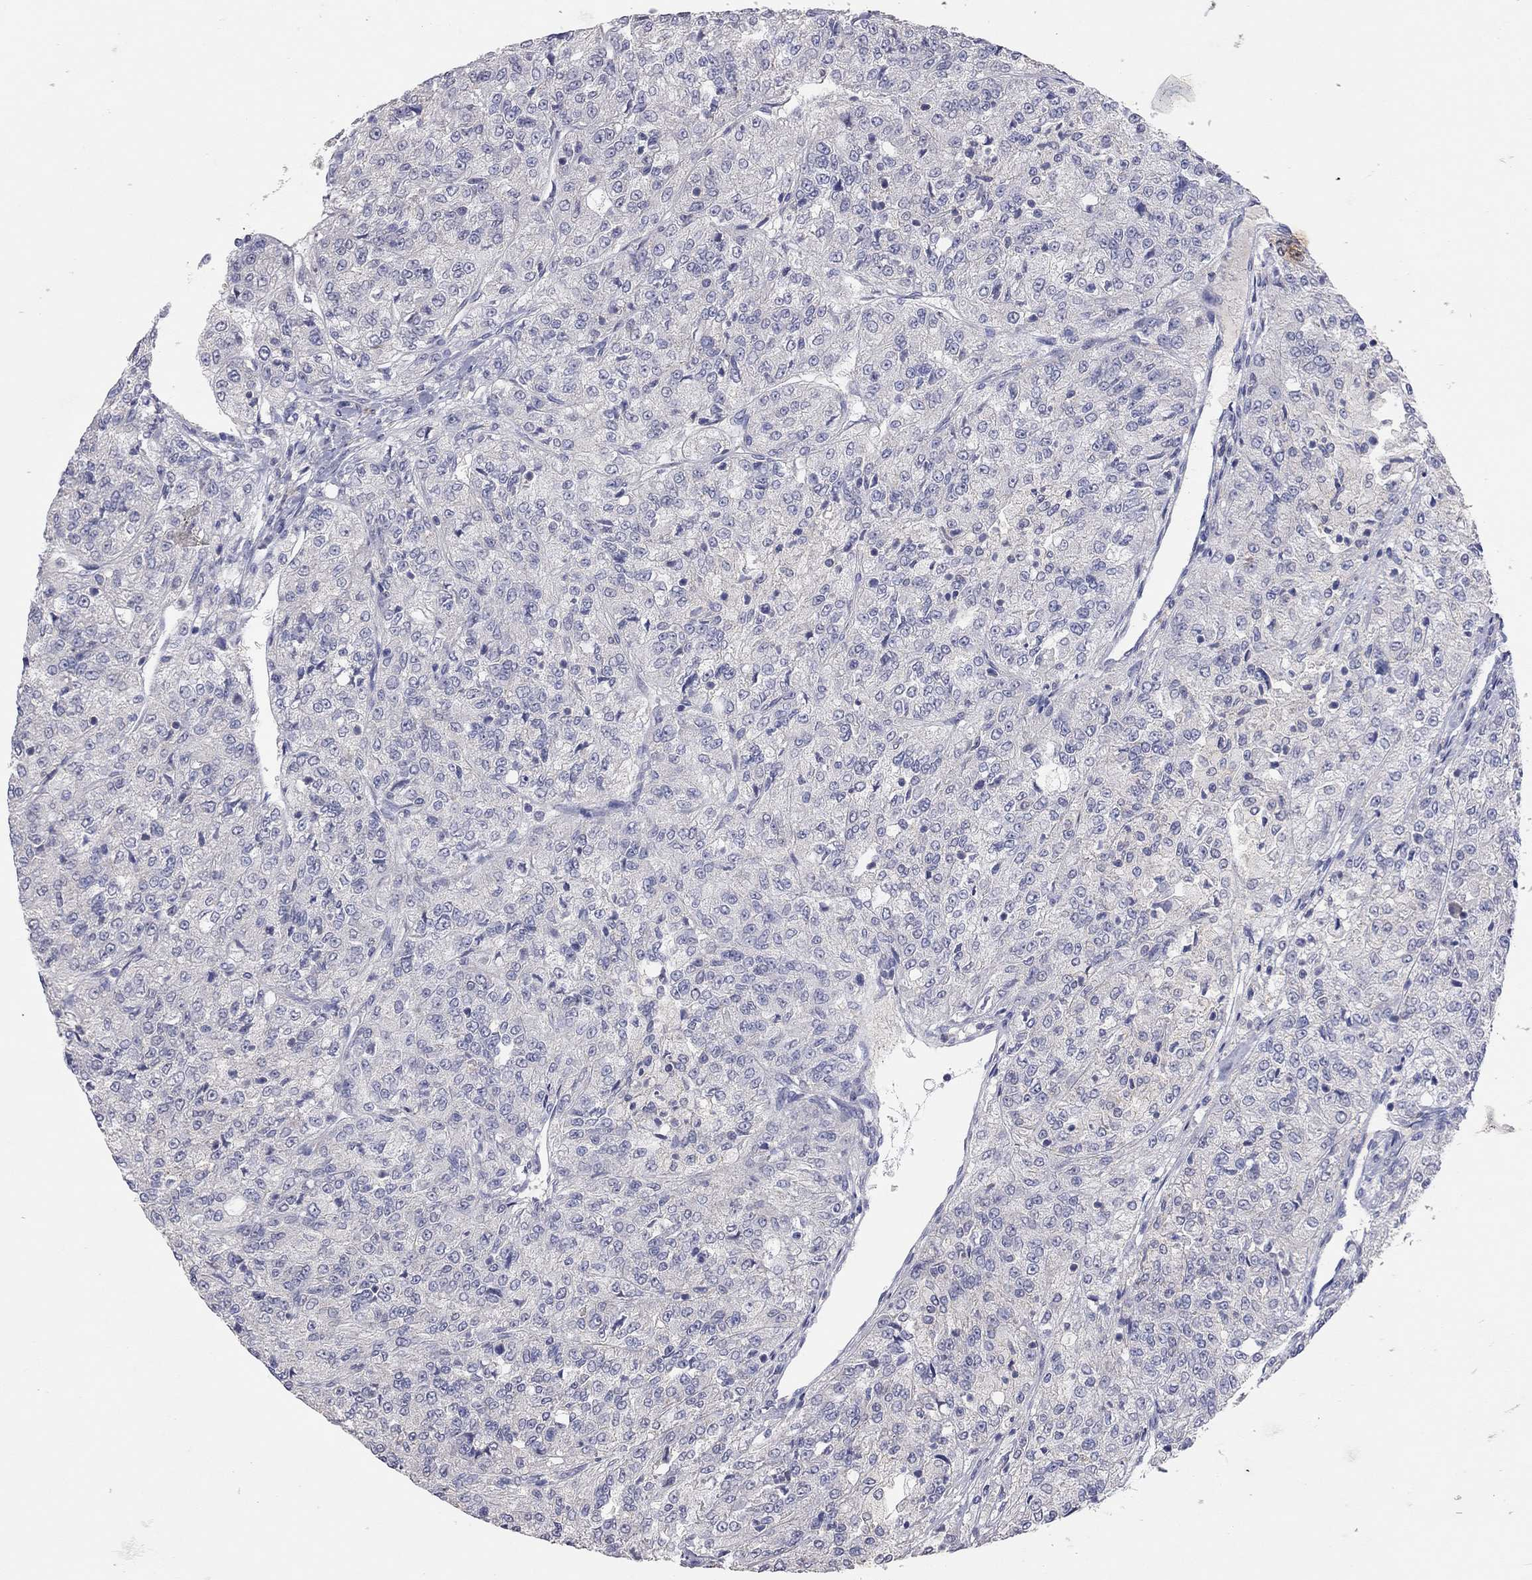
{"staining": {"intensity": "negative", "quantity": "none", "location": "none"}, "tissue": "renal cancer", "cell_type": "Tumor cells", "image_type": "cancer", "snomed": [{"axis": "morphology", "description": "Adenocarcinoma, NOS"}, {"axis": "topography", "description": "Kidney"}], "caption": "Renal cancer stained for a protein using immunohistochemistry (IHC) demonstrates no positivity tumor cells.", "gene": "MMP13", "patient": {"sex": "female", "age": 63}}